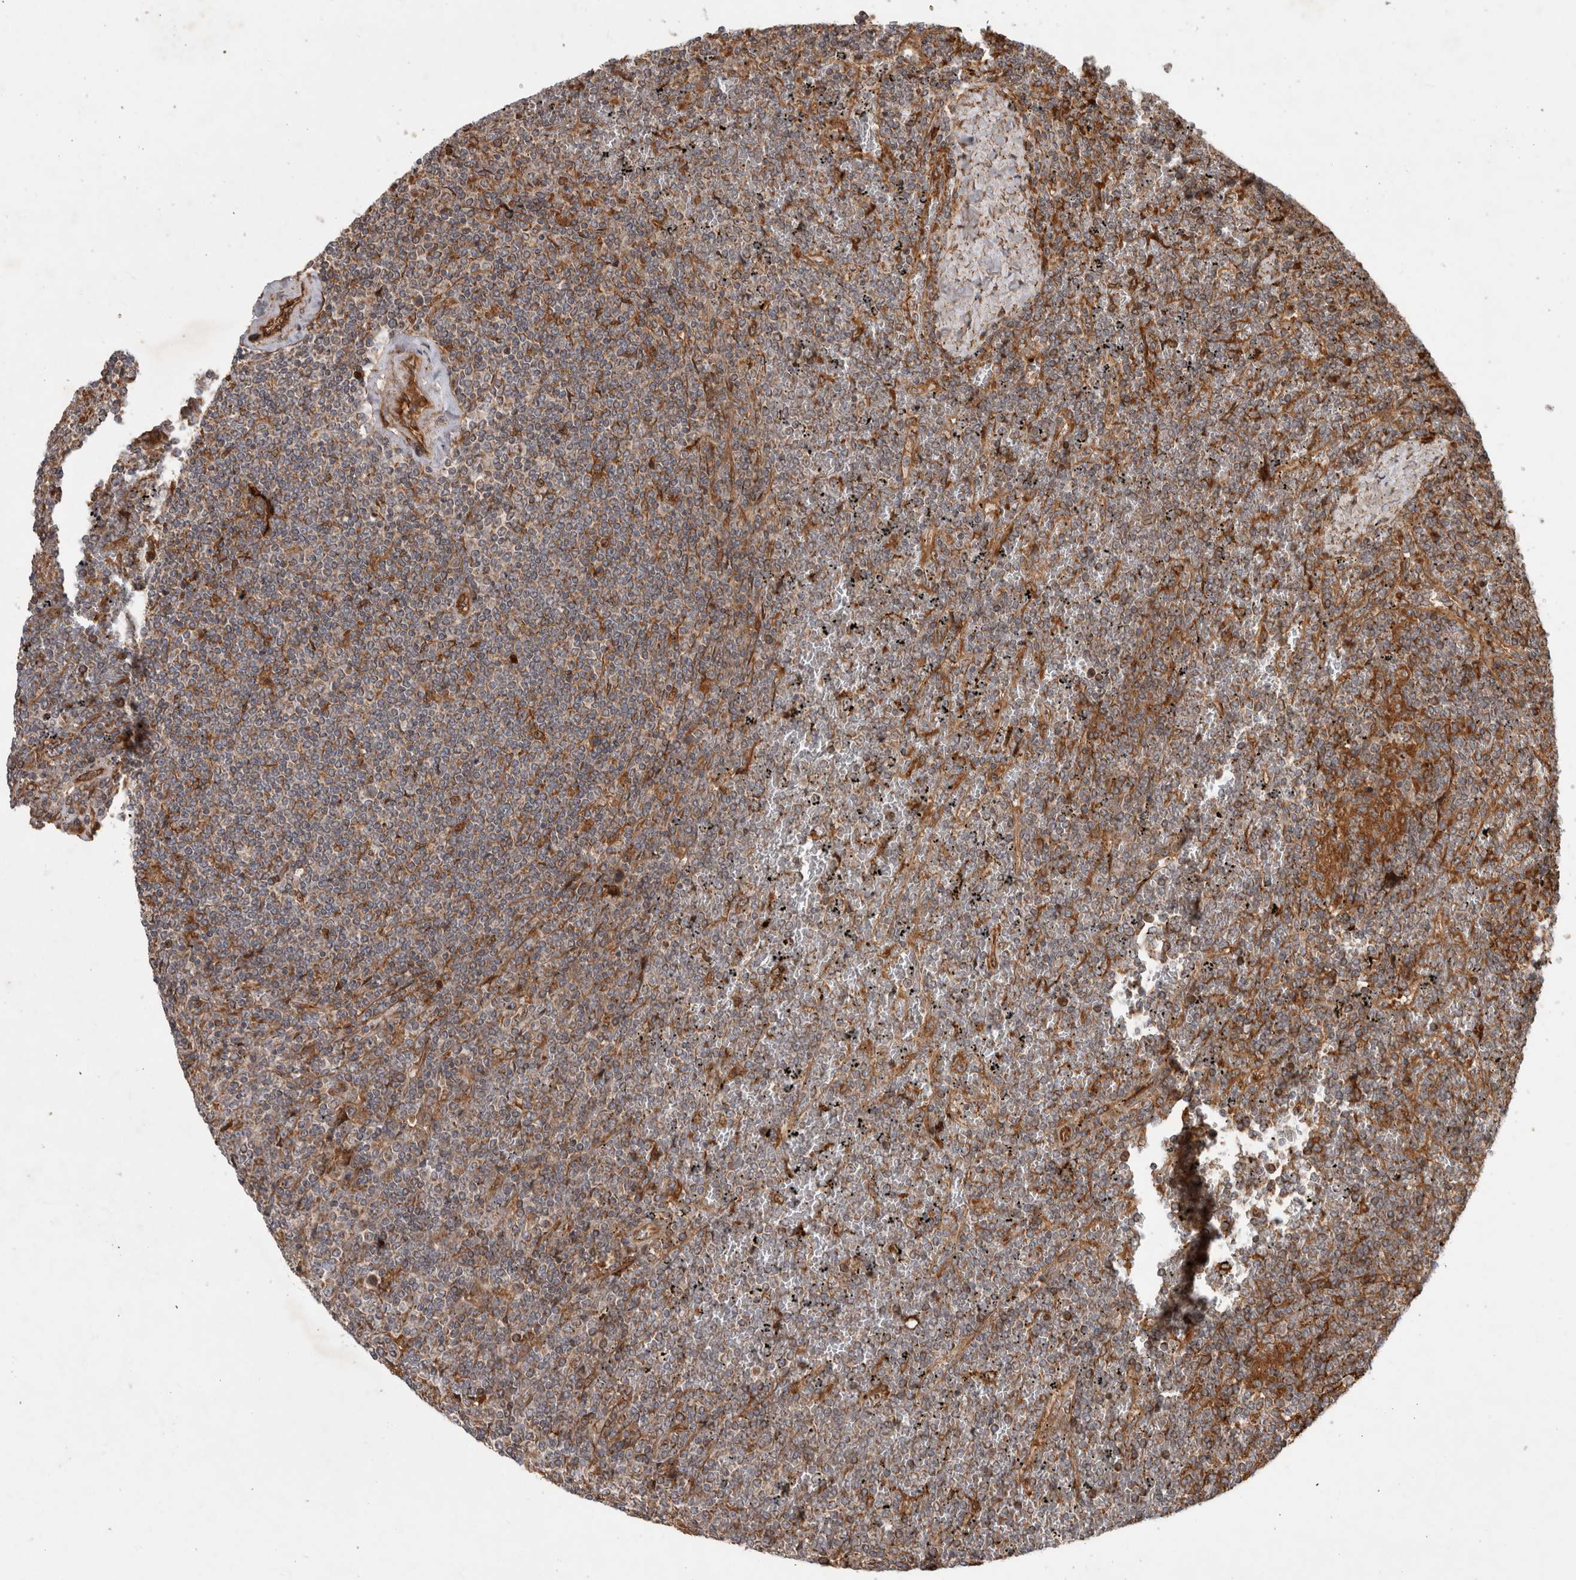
{"staining": {"intensity": "weak", "quantity": ">75%", "location": "cytoplasmic/membranous"}, "tissue": "lymphoma", "cell_type": "Tumor cells", "image_type": "cancer", "snomed": [{"axis": "morphology", "description": "Malignant lymphoma, non-Hodgkin's type, Low grade"}, {"axis": "topography", "description": "Spleen"}], "caption": "Immunohistochemistry (IHC) micrograph of human malignant lymphoma, non-Hodgkin's type (low-grade) stained for a protein (brown), which reveals low levels of weak cytoplasmic/membranous expression in about >75% of tumor cells.", "gene": "TUBD1", "patient": {"sex": "female", "age": 19}}